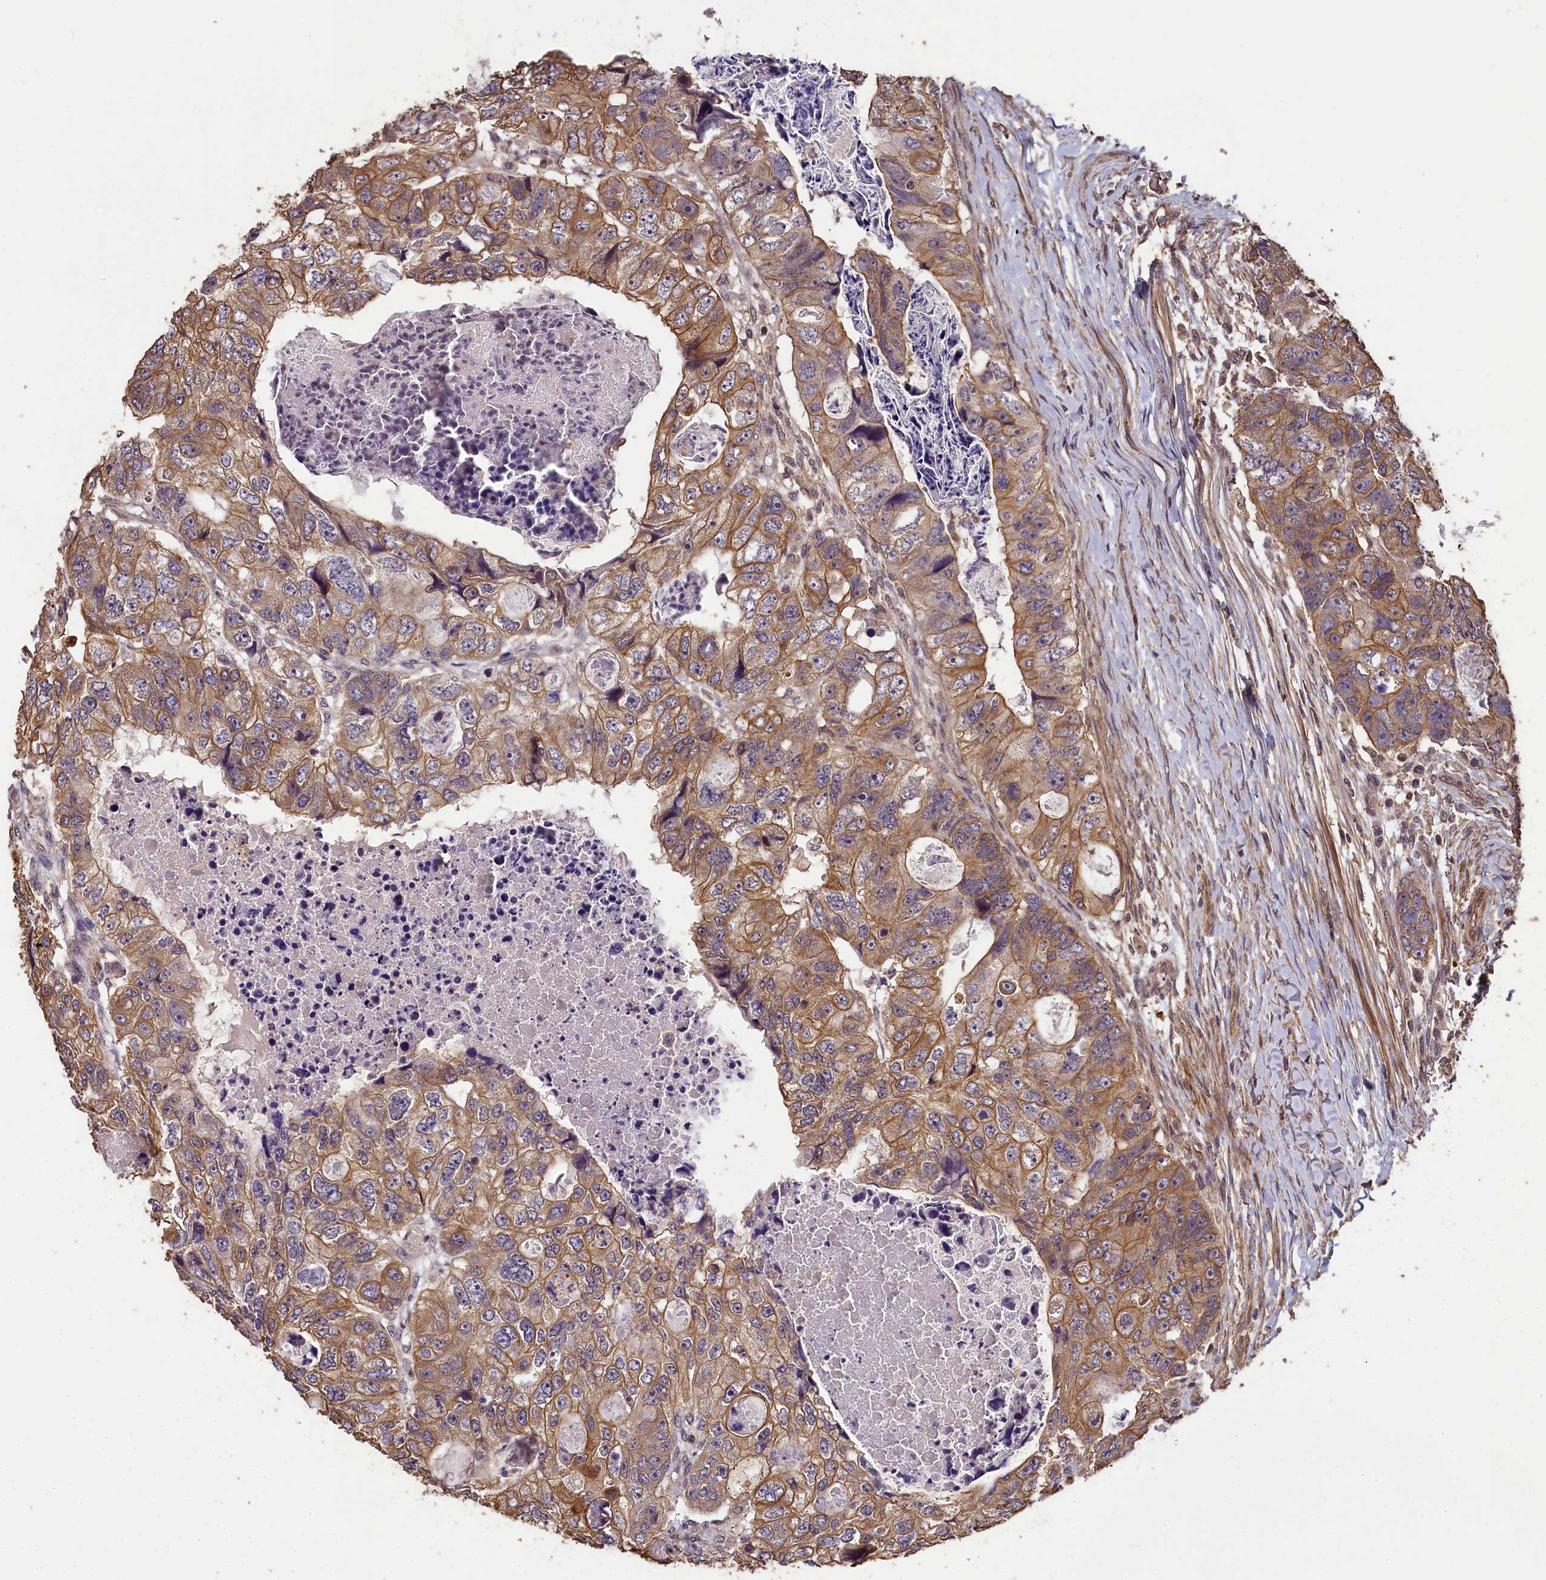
{"staining": {"intensity": "moderate", "quantity": ">75%", "location": "cytoplasmic/membranous"}, "tissue": "colorectal cancer", "cell_type": "Tumor cells", "image_type": "cancer", "snomed": [{"axis": "morphology", "description": "Adenocarcinoma, NOS"}, {"axis": "topography", "description": "Rectum"}], "caption": "Tumor cells display medium levels of moderate cytoplasmic/membranous staining in approximately >75% of cells in human colorectal adenocarcinoma.", "gene": "CHD9", "patient": {"sex": "male", "age": 59}}